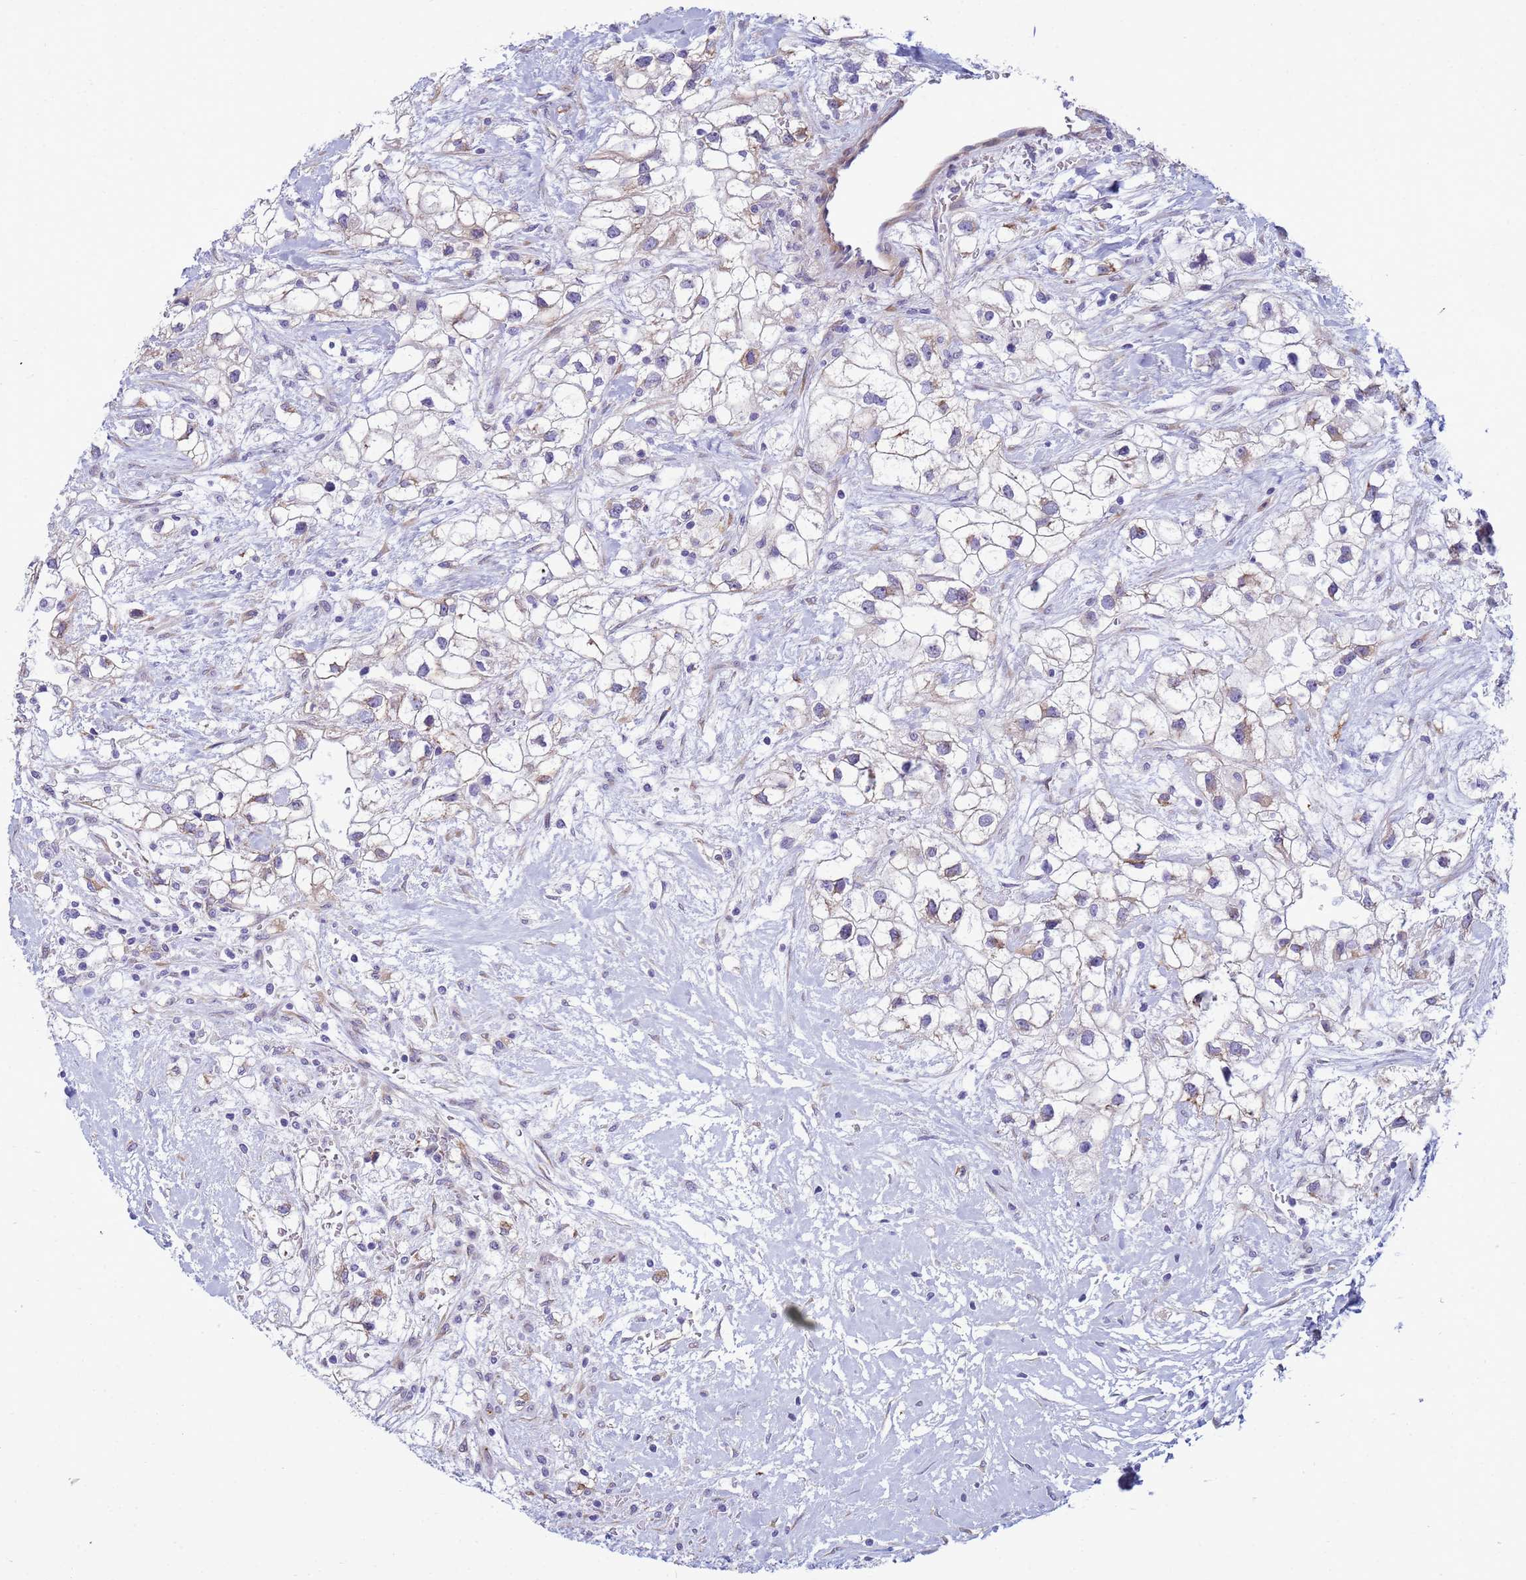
{"staining": {"intensity": "negative", "quantity": "none", "location": "none"}, "tissue": "renal cancer", "cell_type": "Tumor cells", "image_type": "cancer", "snomed": [{"axis": "morphology", "description": "Adenocarcinoma, NOS"}, {"axis": "topography", "description": "Kidney"}], "caption": "An immunohistochemistry (IHC) image of adenocarcinoma (renal) is shown. There is no staining in tumor cells of adenocarcinoma (renal).", "gene": "TRPC6", "patient": {"sex": "male", "age": 59}}